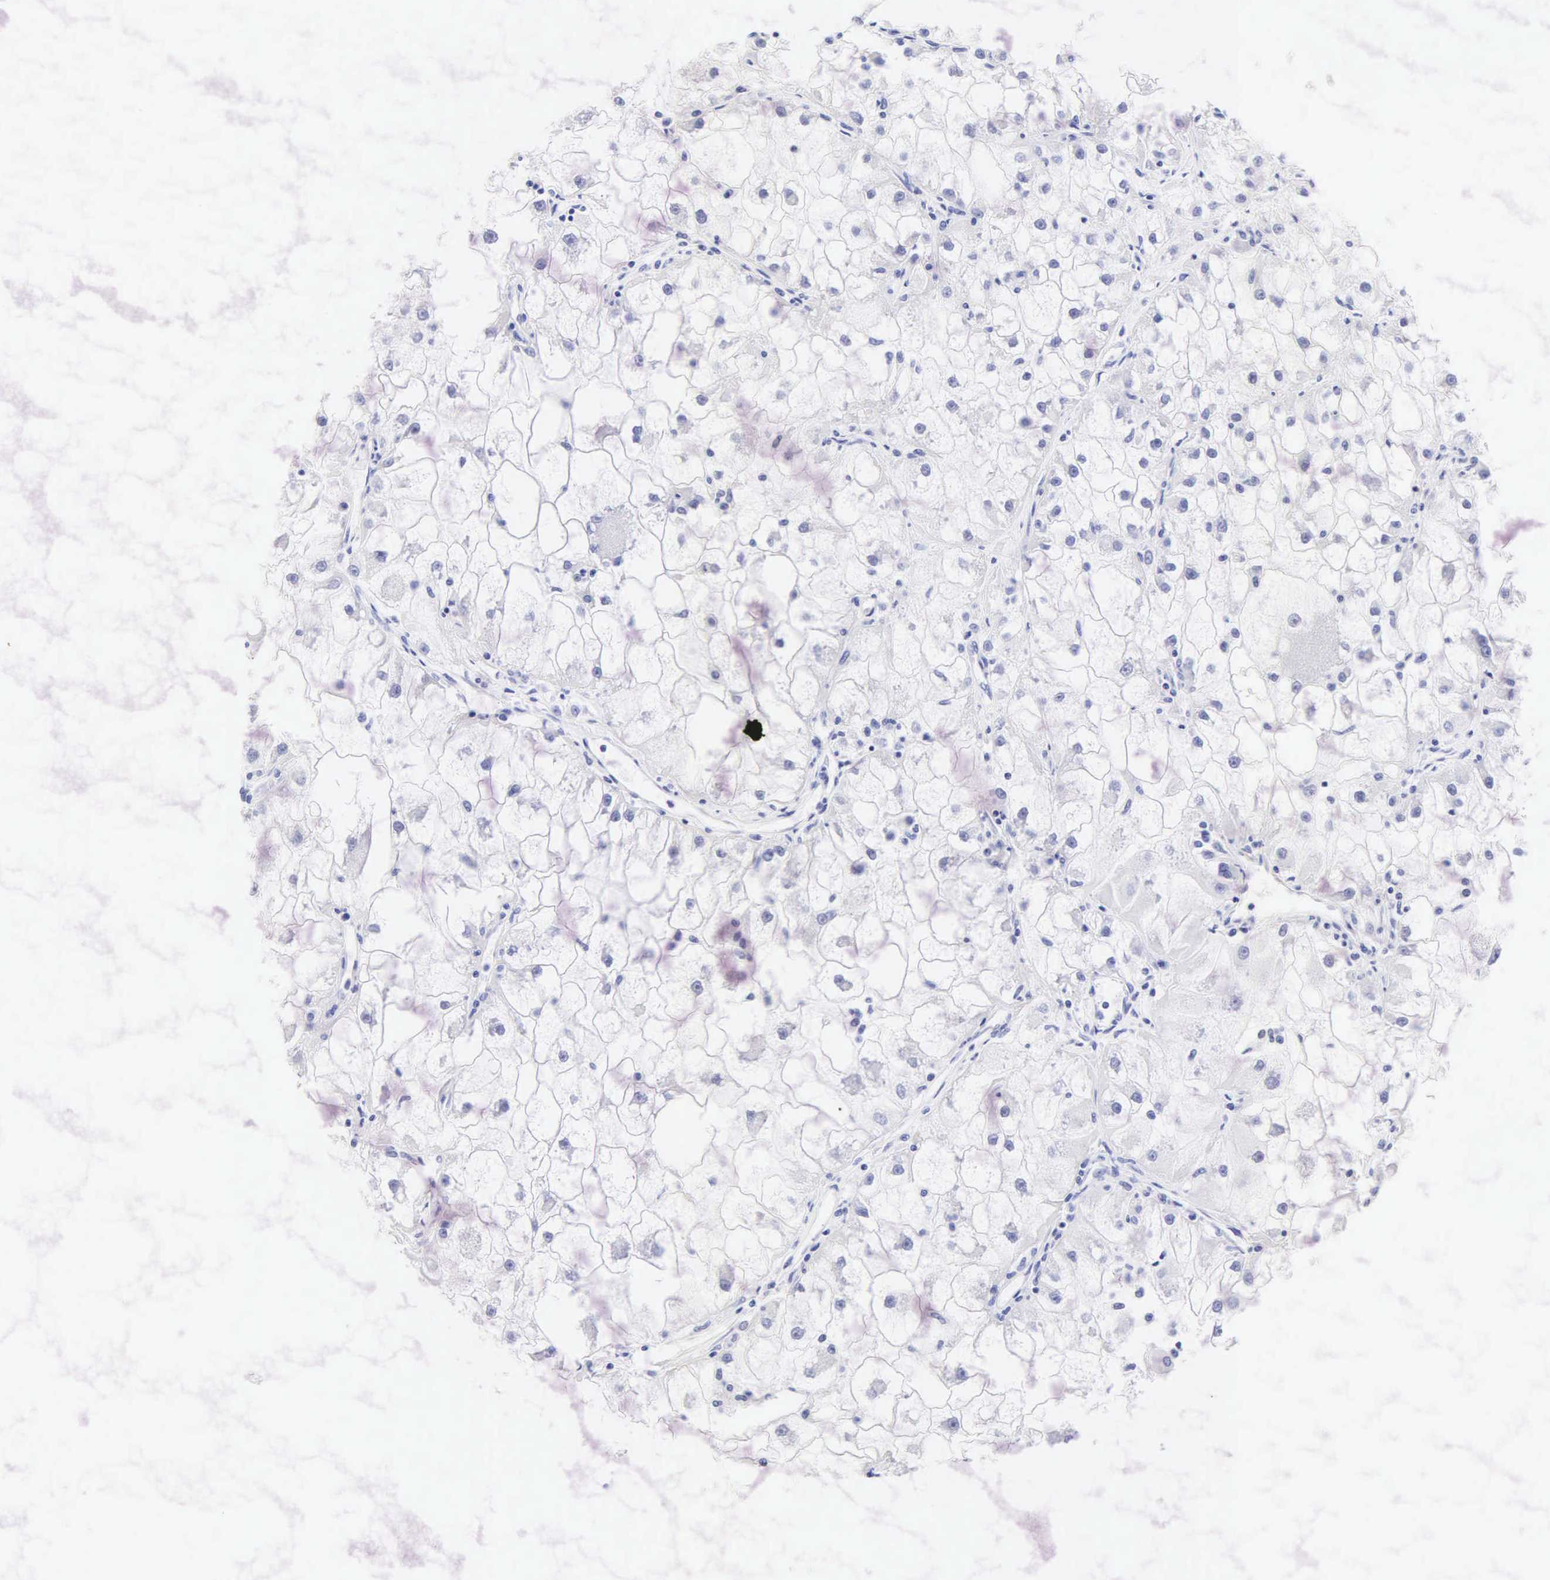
{"staining": {"intensity": "negative", "quantity": "none", "location": "none"}, "tissue": "renal cancer", "cell_type": "Tumor cells", "image_type": "cancer", "snomed": [{"axis": "morphology", "description": "Adenocarcinoma, NOS"}, {"axis": "topography", "description": "Kidney"}], "caption": "Photomicrograph shows no significant protein expression in tumor cells of adenocarcinoma (renal).", "gene": "KRT20", "patient": {"sex": "female", "age": 73}}